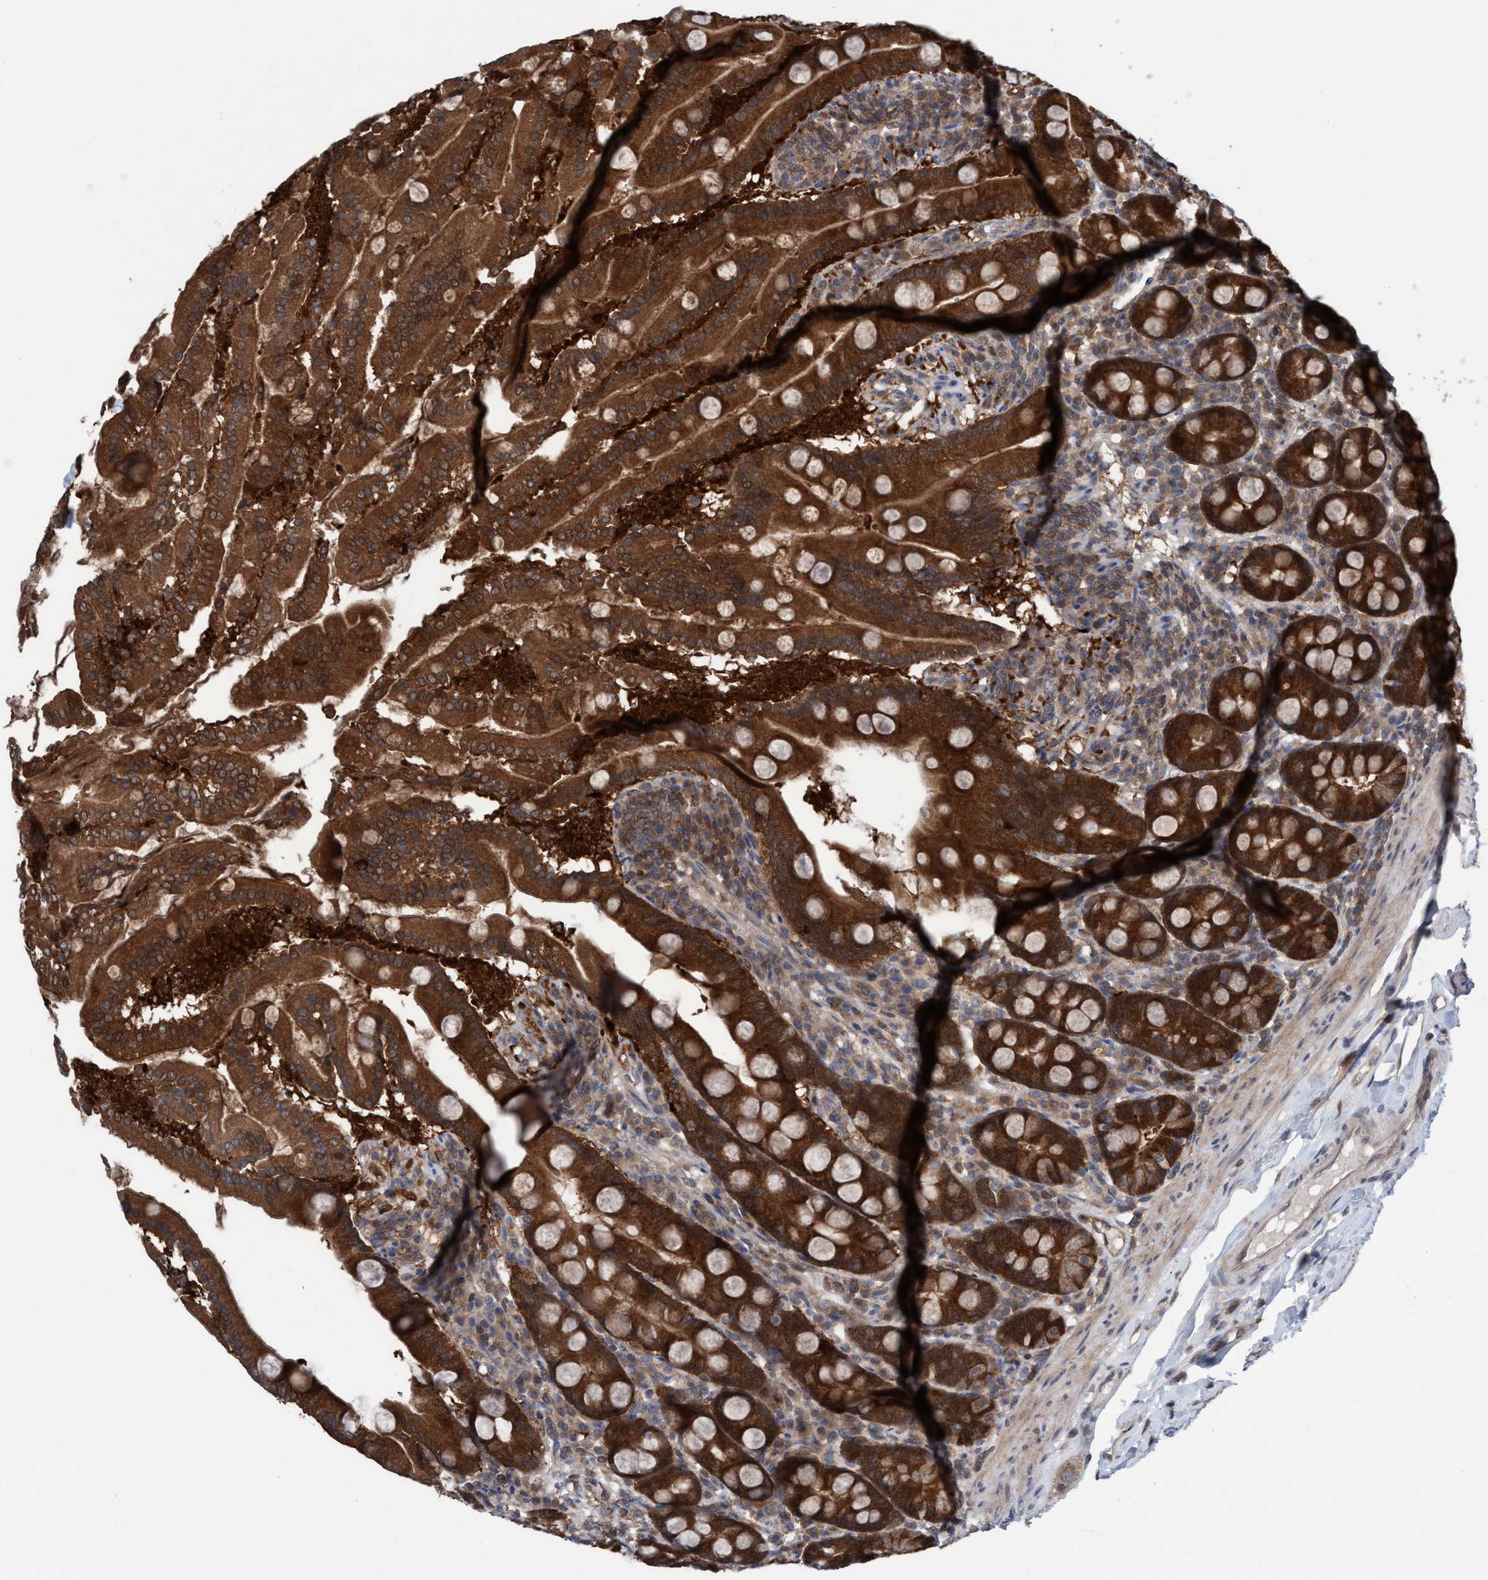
{"staining": {"intensity": "strong", "quantity": ">75%", "location": "cytoplasmic/membranous,nuclear"}, "tissue": "duodenum", "cell_type": "Glandular cells", "image_type": "normal", "snomed": [{"axis": "morphology", "description": "Normal tissue, NOS"}, {"axis": "topography", "description": "Duodenum"}], "caption": "Immunohistochemistry (DAB (3,3'-diaminobenzidine)) staining of benign duodenum shows strong cytoplasmic/membranous,nuclear protein staining in about >75% of glandular cells.", "gene": "GLOD4", "patient": {"sex": "male", "age": 50}}